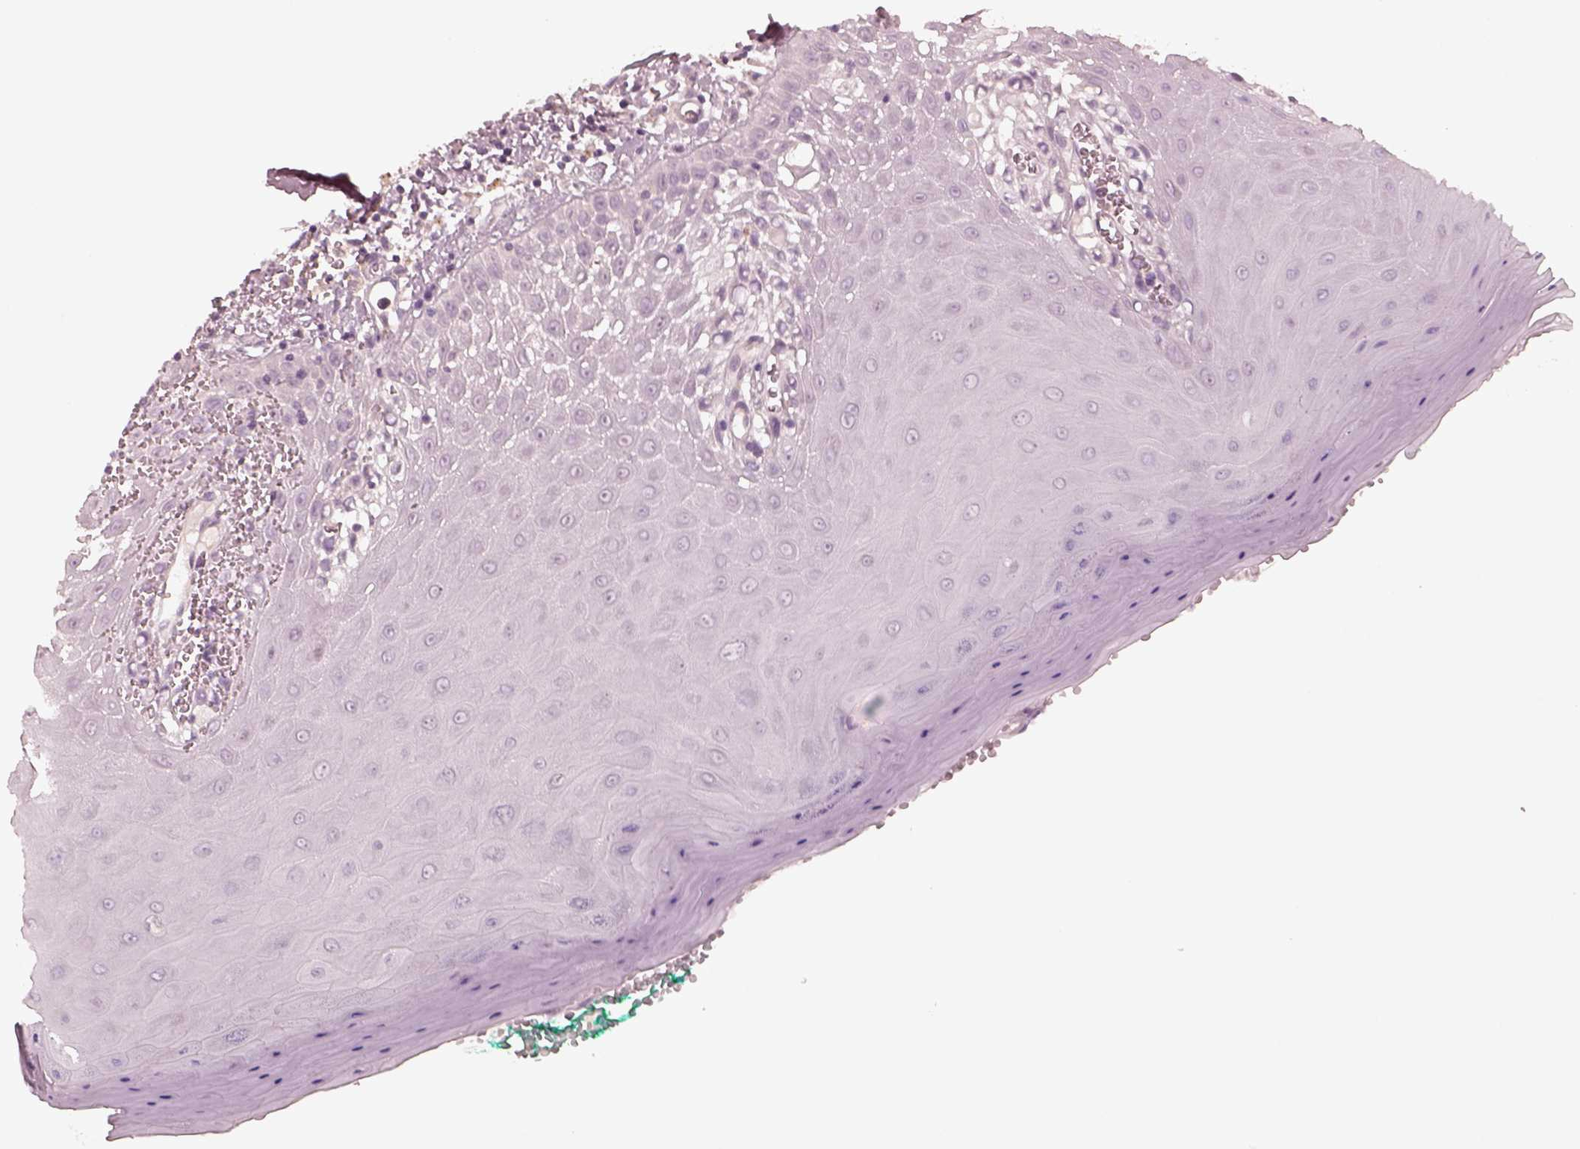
{"staining": {"intensity": "negative", "quantity": "none", "location": "none"}, "tissue": "oral mucosa", "cell_type": "Squamous epithelial cells", "image_type": "normal", "snomed": [{"axis": "morphology", "description": "Normal tissue, NOS"}, {"axis": "topography", "description": "Oral tissue"}], "caption": "This is an IHC histopathology image of benign human oral mucosa. There is no expression in squamous epithelial cells.", "gene": "DNAAF9", "patient": {"sex": "female", "age": 85}}